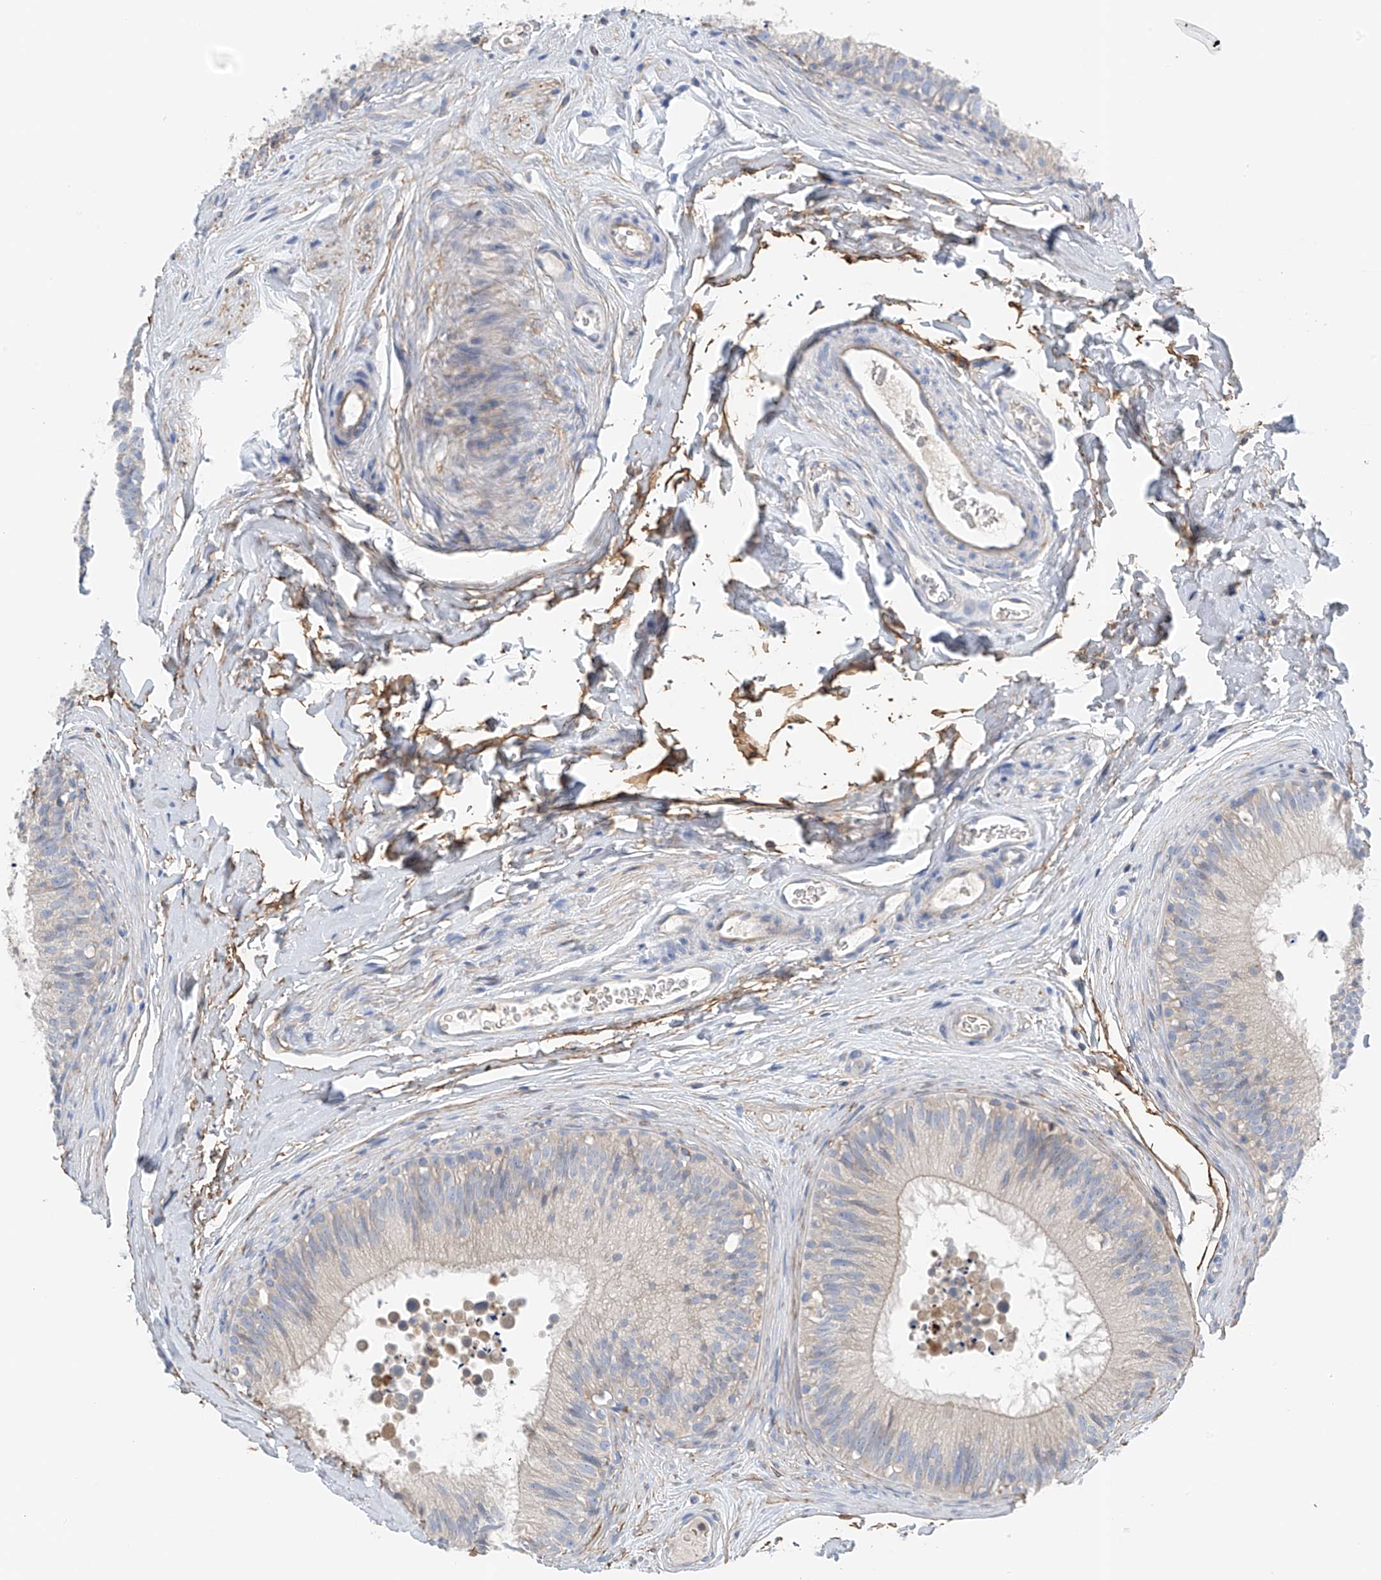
{"staining": {"intensity": "negative", "quantity": "none", "location": "none"}, "tissue": "epididymis", "cell_type": "Glandular cells", "image_type": "normal", "snomed": [{"axis": "morphology", "description": "Normal tissue, NOS"}, {"axis": "topography", "description": "Epididymis"}], "caption": "This is an IHC histopathology image of normal epididymis. There is no expression in glandular cells.", "gene": "NALCN", "patient": {"sex": "male", "age": 29}}